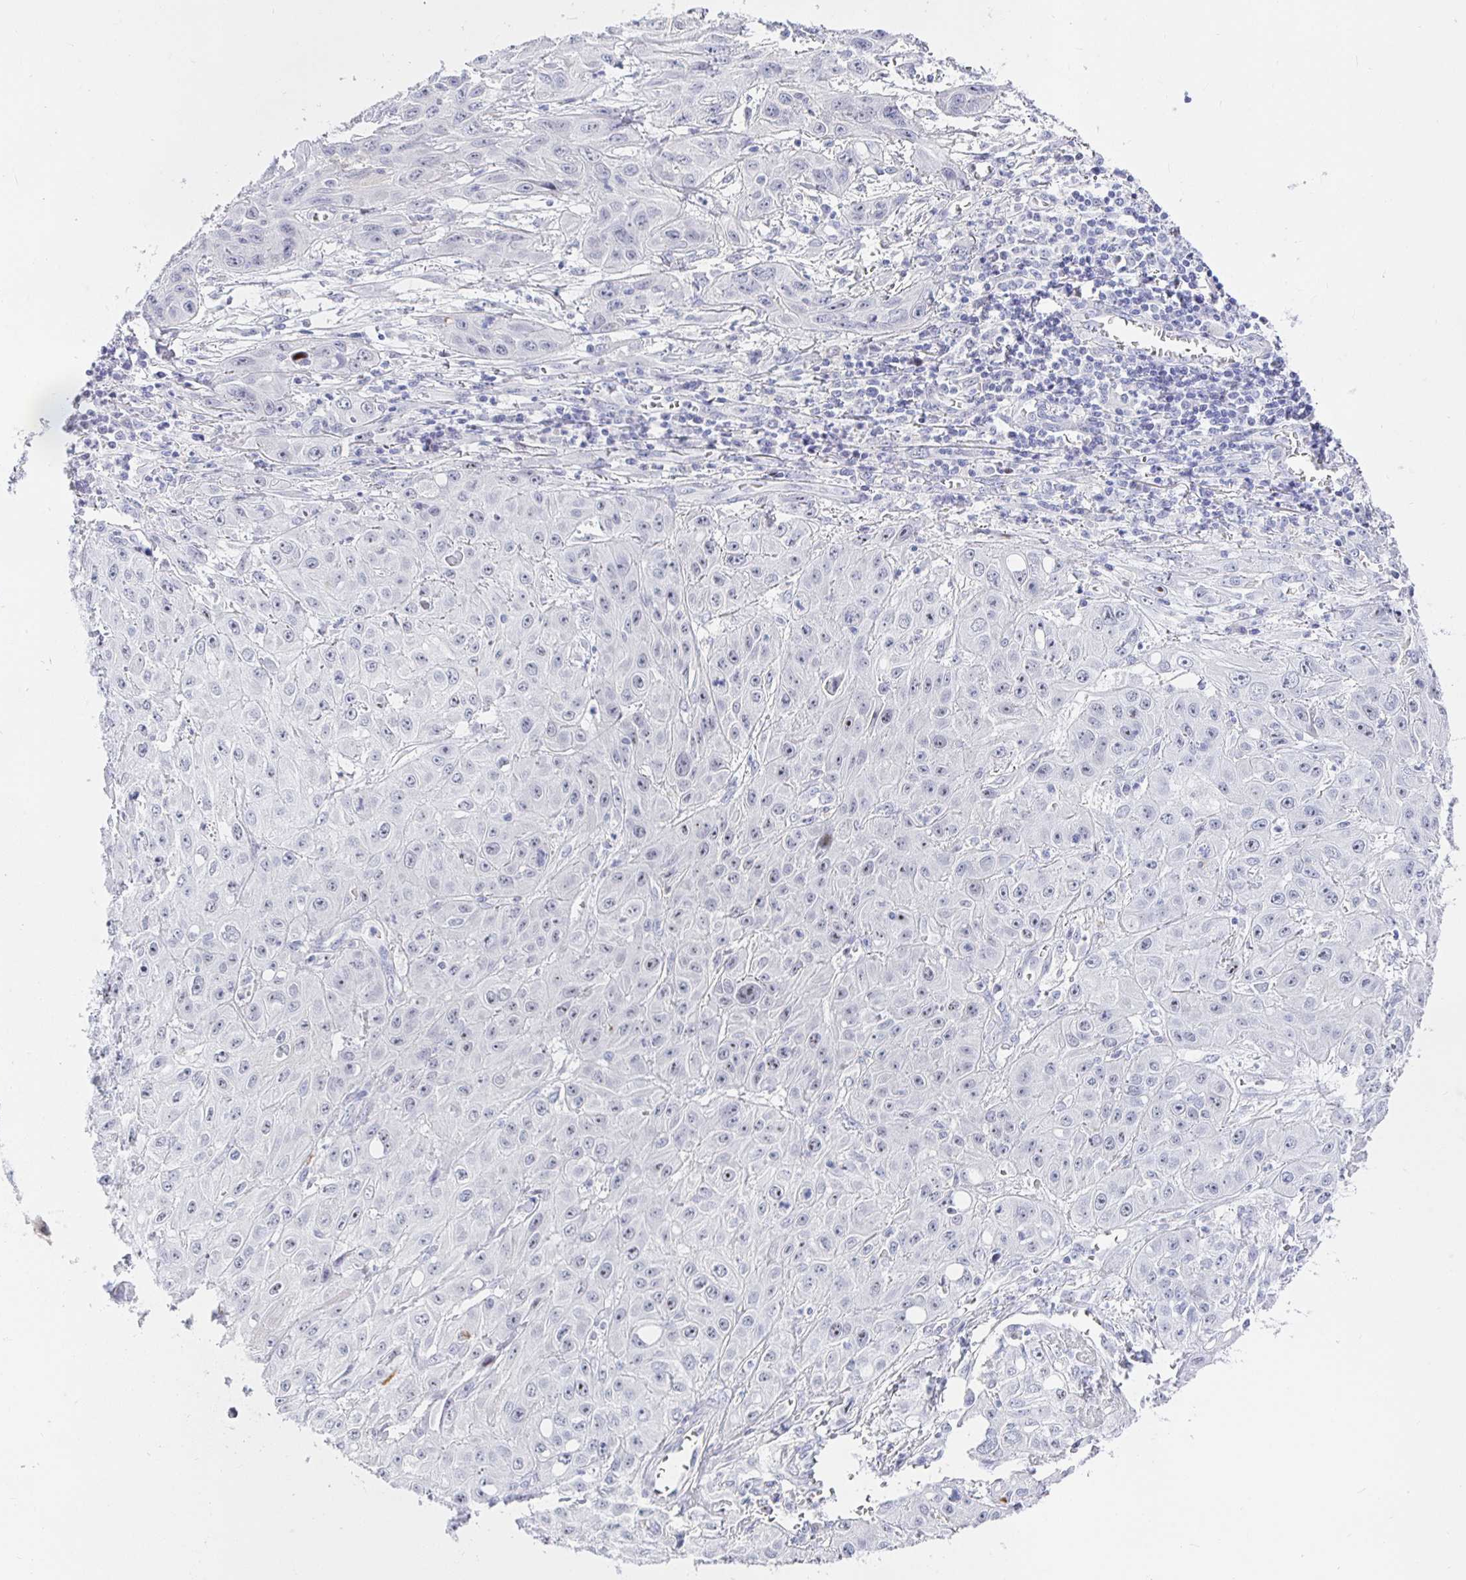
{"staining": {"intensity": "negative", "quantity": "none", "location": "none"}, "tissue": "skin cancer", "cell_type": "Tumor cells", "image_type": "cancer", "snomed": [{"axis": "morphology", "description": "Squamous cell carcinoma, NOS"}, {"axis": "topography", "description": "Skin"}, {"axis": "topography", "description": "Vulva"}], "caption": "IHC image of skin squamous cell carcinoma stained for a protein (brown), which demonstrates no expression in tumor cells.", "gene": "KBTBD13", "patient": {"sex": "female", "age": 71}}